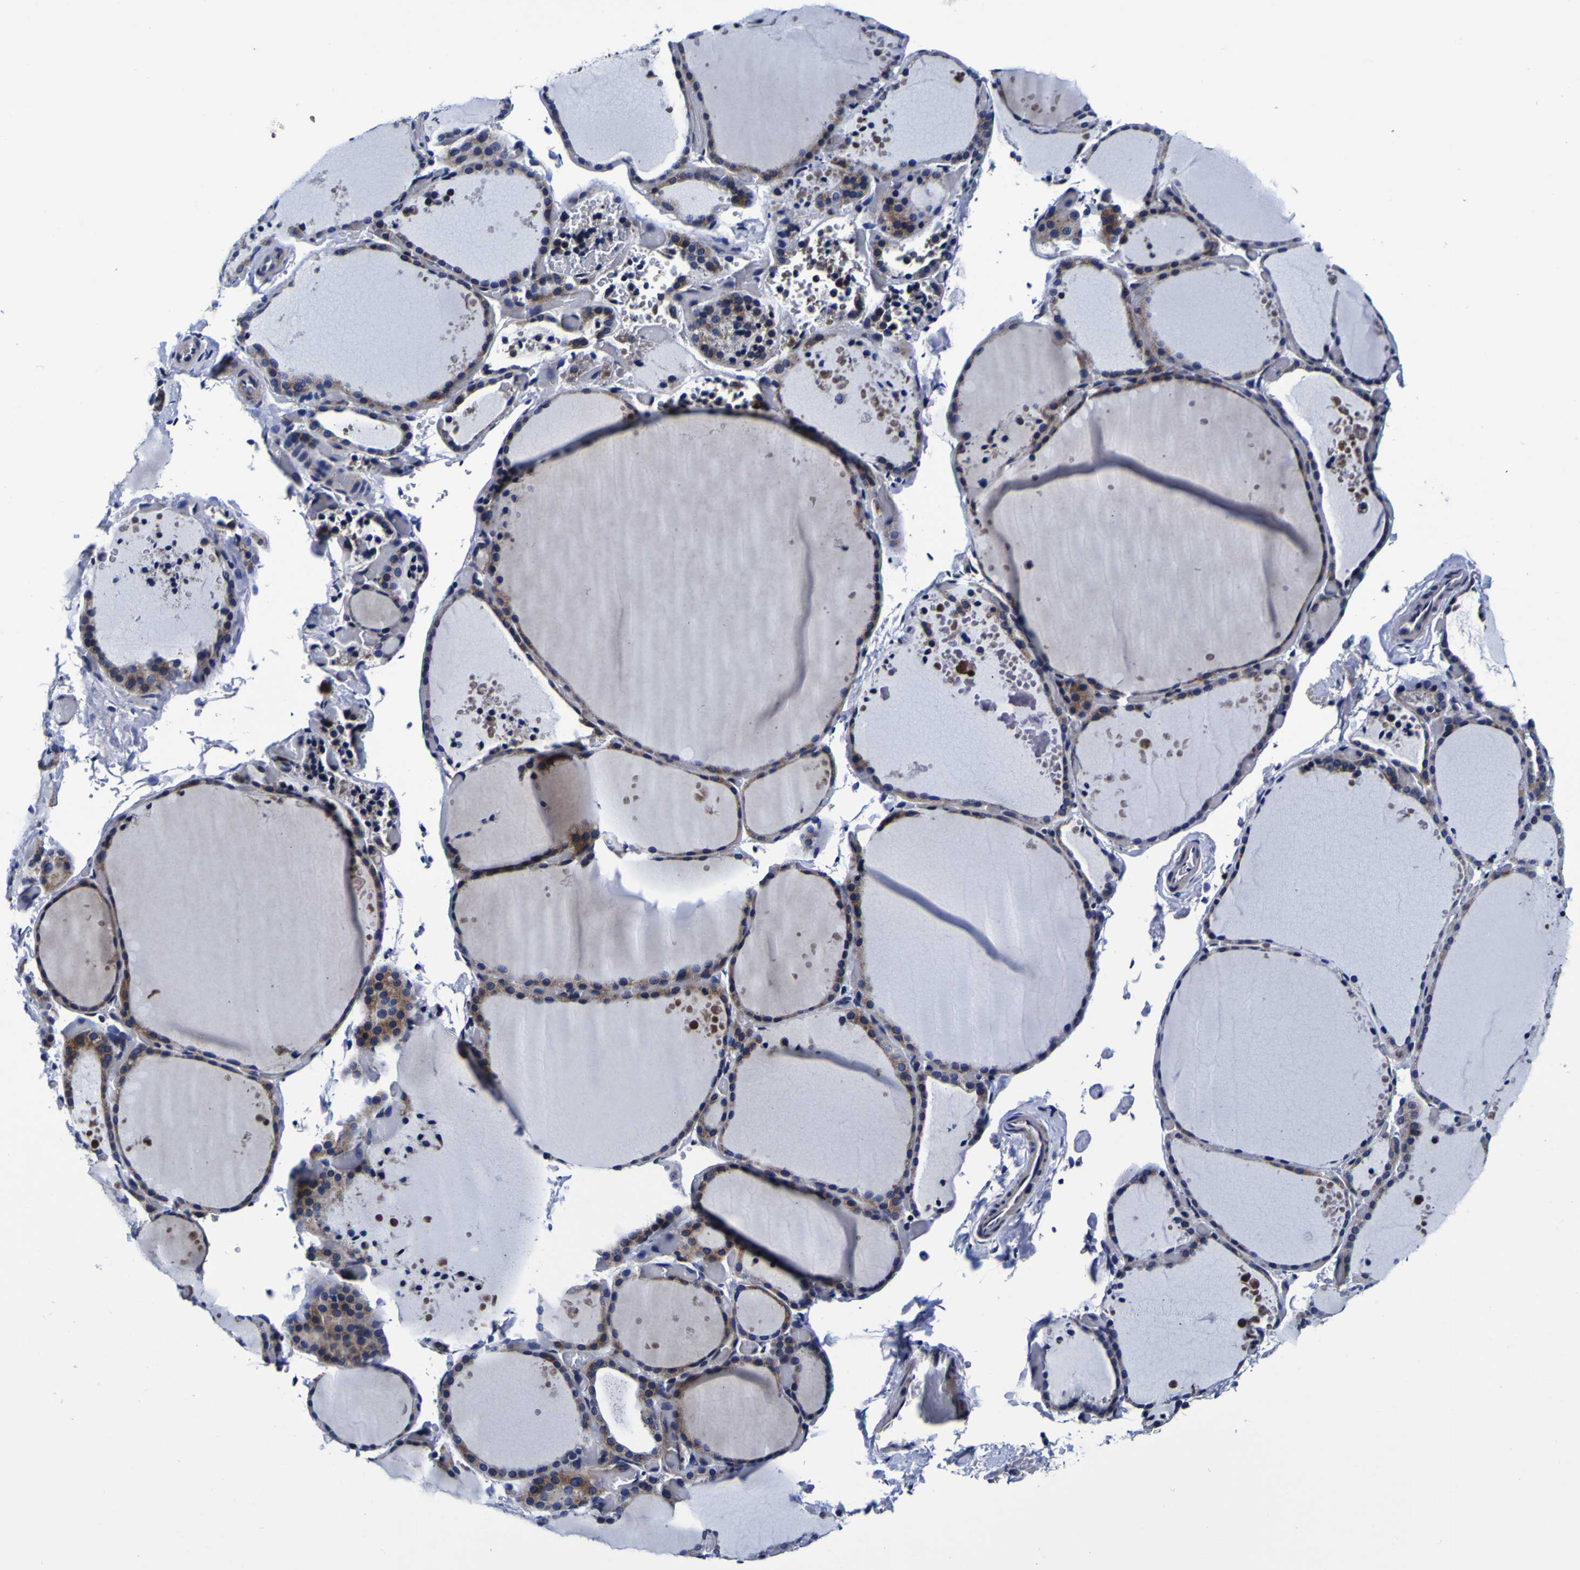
{"staining": {"intensity": "moderate", "quantity": ">75%", "location": "cytoplasmic/membranous"}, "tissue": "thyroid gland", "cell_type": "Glandular cells", "image_type": "normal", "snomed": [{"axis": "morphology", "description": "Normal tissue, NOS"}, {"axis": "topography", "description": "Thyroid gland"}], "caption": "Immunohistochemistry (DAB) staining of normal thyroid gland displays moderate cytoplasmic/membranous protein staining in approximately >75% of glandular cells. (IHC, brightfield microscopy, high magnification).", "gene": "PDLIM4", "patient": {"sex": "female", "age": 44}}